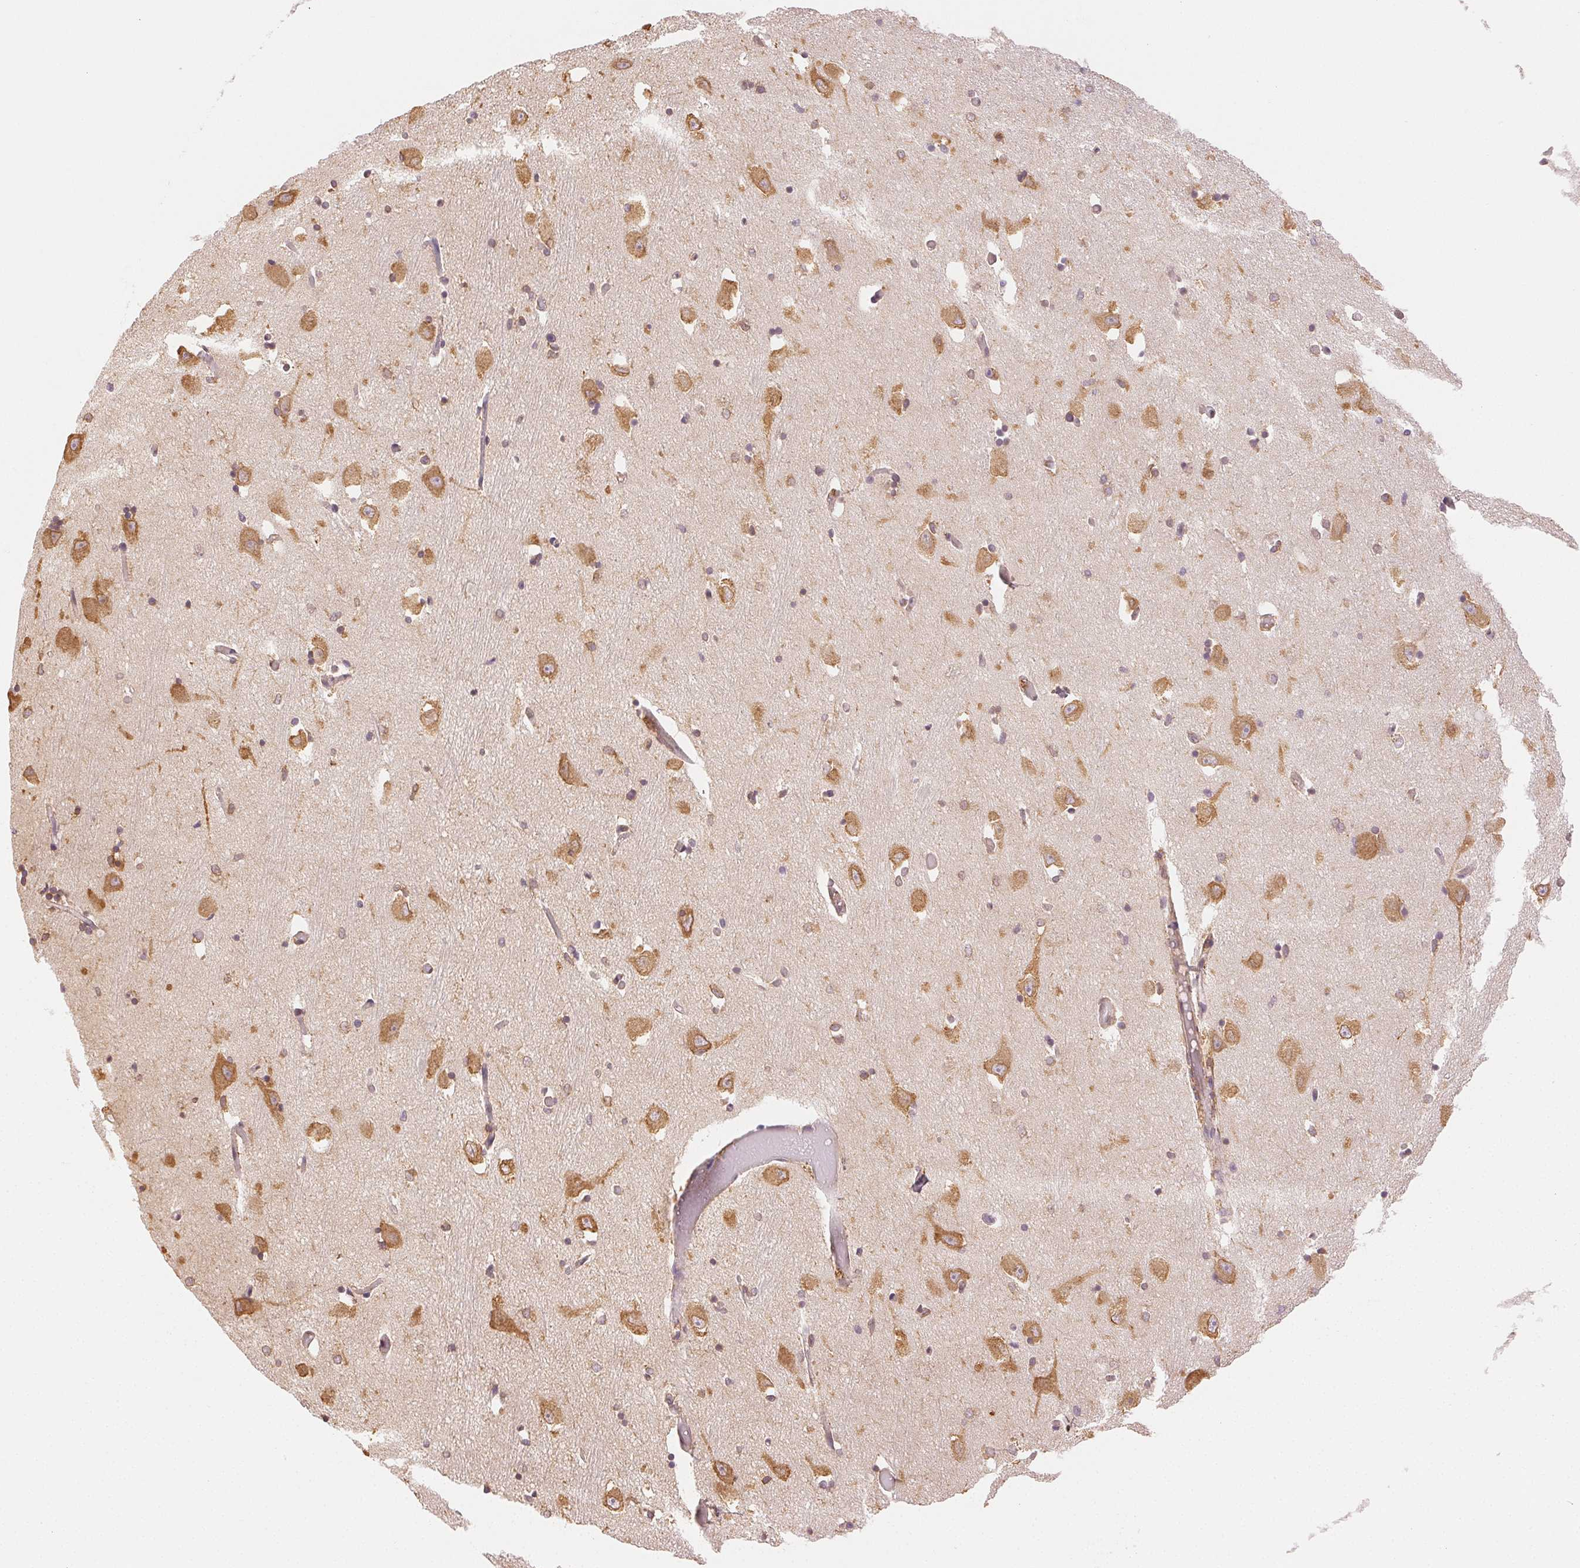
{"staining": {"intensity": "moderate", "quantity": "<25%", "location": "cytoplasmic/membranous"}, "tissue": "caudate", "cell_type": "Glial cells", "image_type": "normal", "snomed": [{"axis": "morphology", "description": "Normal tissue, NOS"}, {"axis": "topography", "description": "Lateral ventricle wall"}, {"axis": "topography", "description": "Hippocampus"}], "caption": "IHC of normal caudate exhibits low levels of moderate cytoplasmic/membranous expression in about <25% of glial cells.", "gene": "RCN3", "patient": {"sex": "female", "age": 63}}